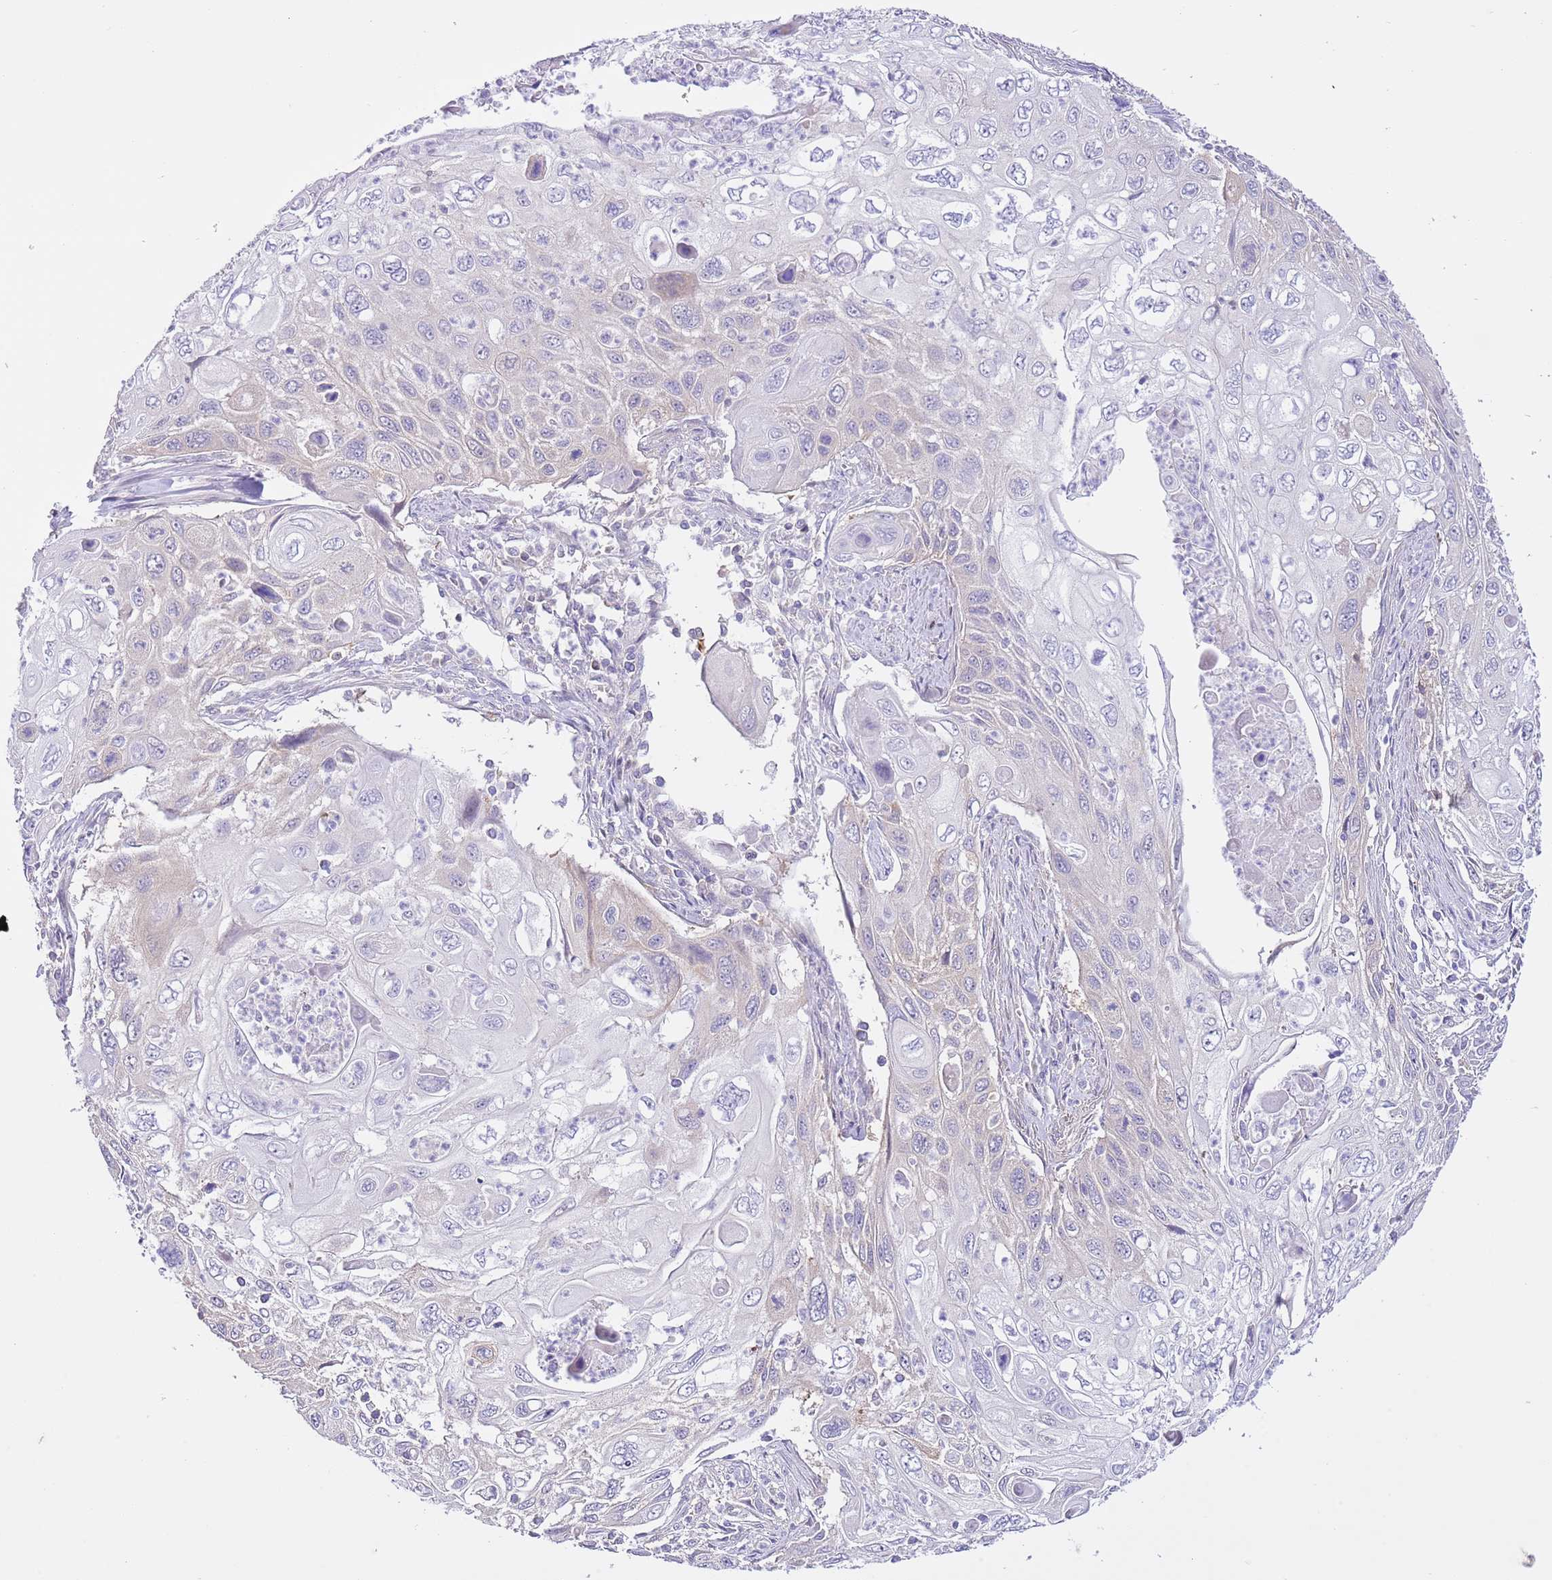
{"staining": {"intensity": "negative", "quantity": "none", "location": "none"}, "tissue": "cervical cancer", "cell_type": "Tumor cells", "image_type": "cancer", "snomed": [{"axis": "morphology", "description": "Squamous cell carcinoma, NOS"}, {"axis": "topography", "description": "Cervix"}], "caption": "Squamous cell carcinoma (cervical) was stained to show a protein in brown. There is no significant staining in tumor cells. The staining was performed using DAB to visualize the protein expression in brown, while the nuclei were stained in blue with hematoxylin (Magnification: 20x).", "gene": "PRR32", "patient": {"sex": "female", "age": 70}}